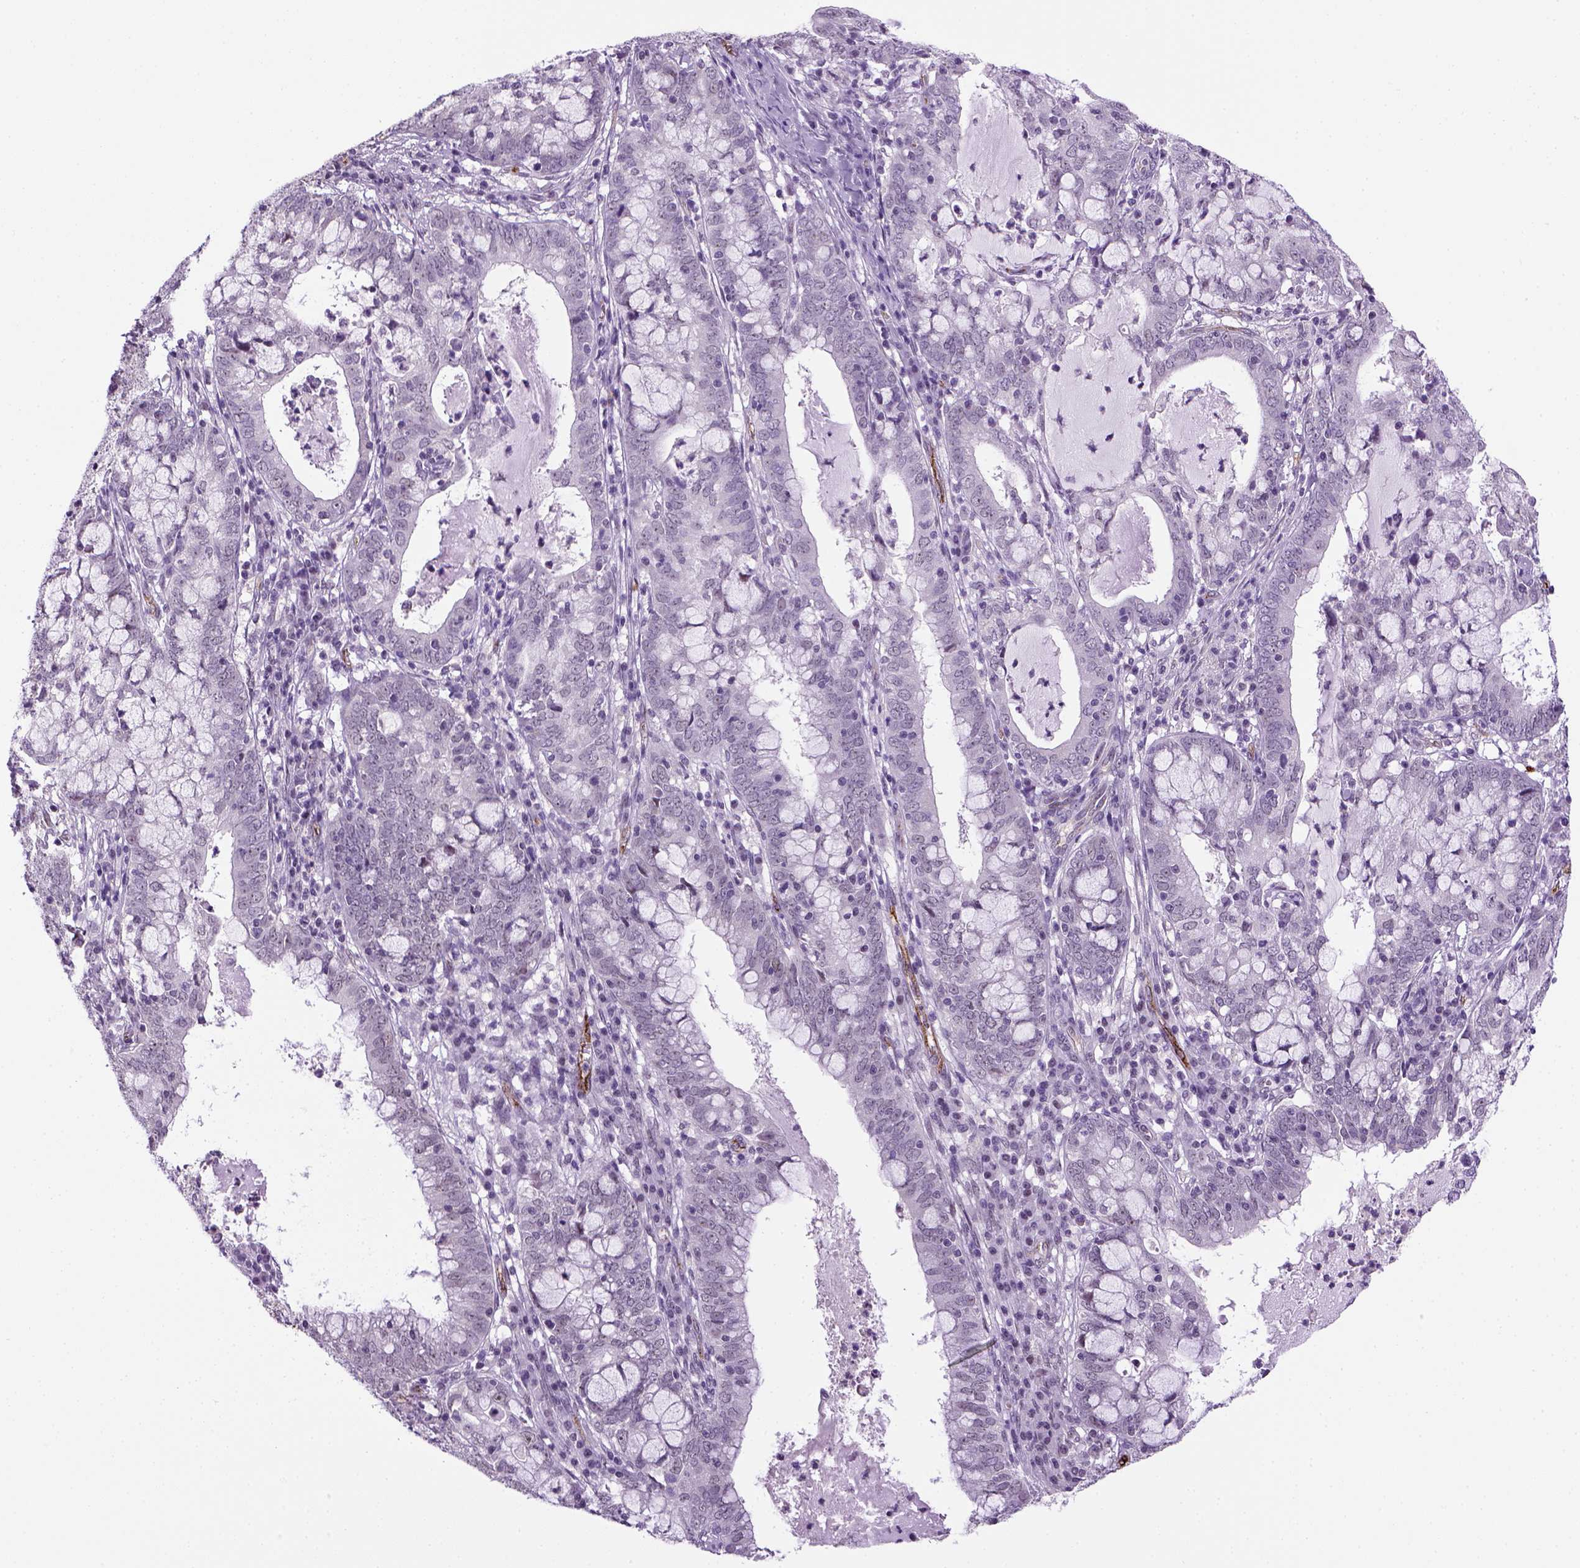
{"staining": {"intensity": "negative", "quantity": "none", "location": "none"}, "tissue": "cervical cancer", "cell_type": "Tumor cells", "image_type": "cancer", "snomed": [{"axis": "morphology", "description": "Adenocarcinoma, NOS"}, {"axis": "topography", "description": "Cervix"}], "caption": "This histopathology image is of cervical adenocarcinoma stained with IHC to label a protein in brown with the nuclei are counter-stained blue. There is no positivity in tumor cells. (Immunohistochemistry (ihc), brightfield microscopy, high magnification).", "gene": "VWF", "patient": {"sex": "female", "age": 40}}